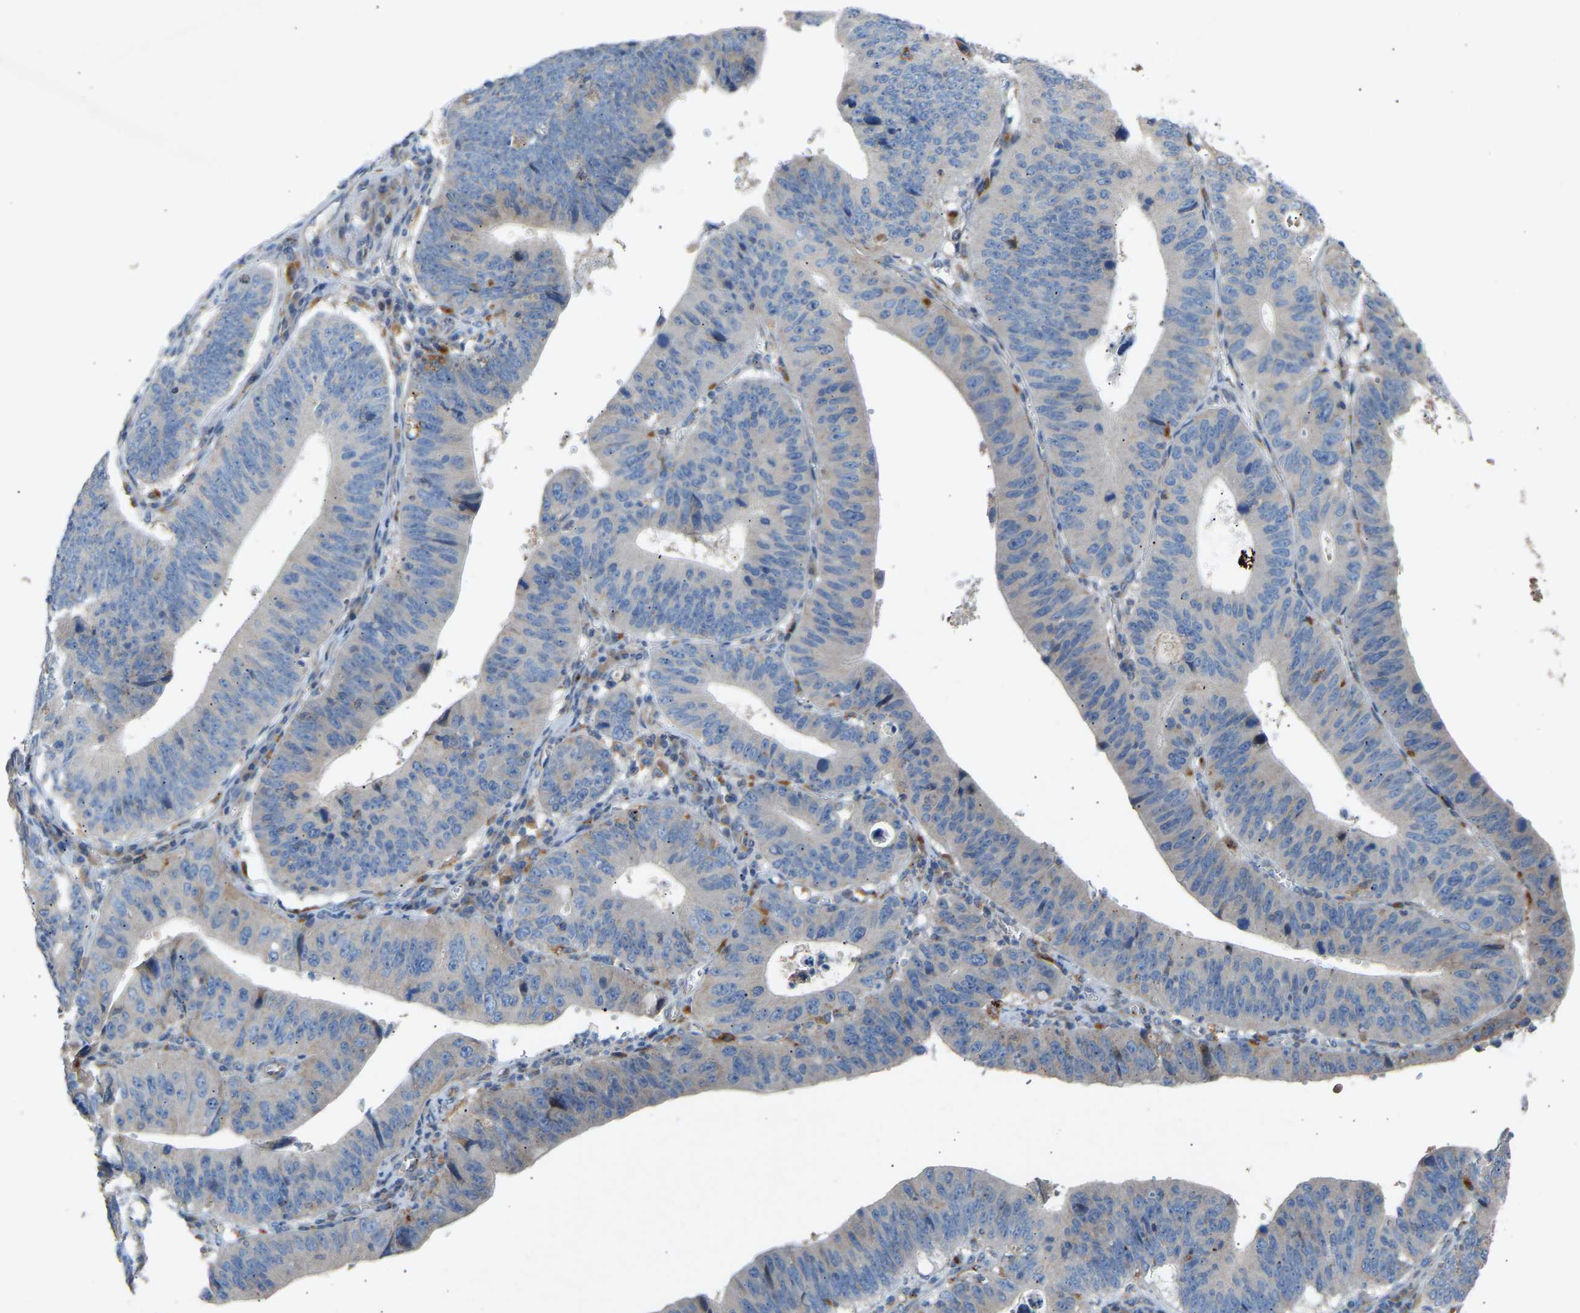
{"staining": {"intensity": "negative", "quantity": "none", "location": "none"}, "tissue": "stomach cancer", "cell_type": "Tumor cells", "image_type": "cancer", "snomed": [{"axis": "morphology", "description": "Adenocarcinoma, NOS"}, {"axis": "topography", "description": "Stomach"}], "caption": "High magnification brightfield microscopy of stomach adenocarcinoma stained with DAB (brown) and counterstained with hematoxylin (blue): tumor cells show no significant expression.", "gene": "RGP1", "patient": {"sex": "male", "age": 59}}